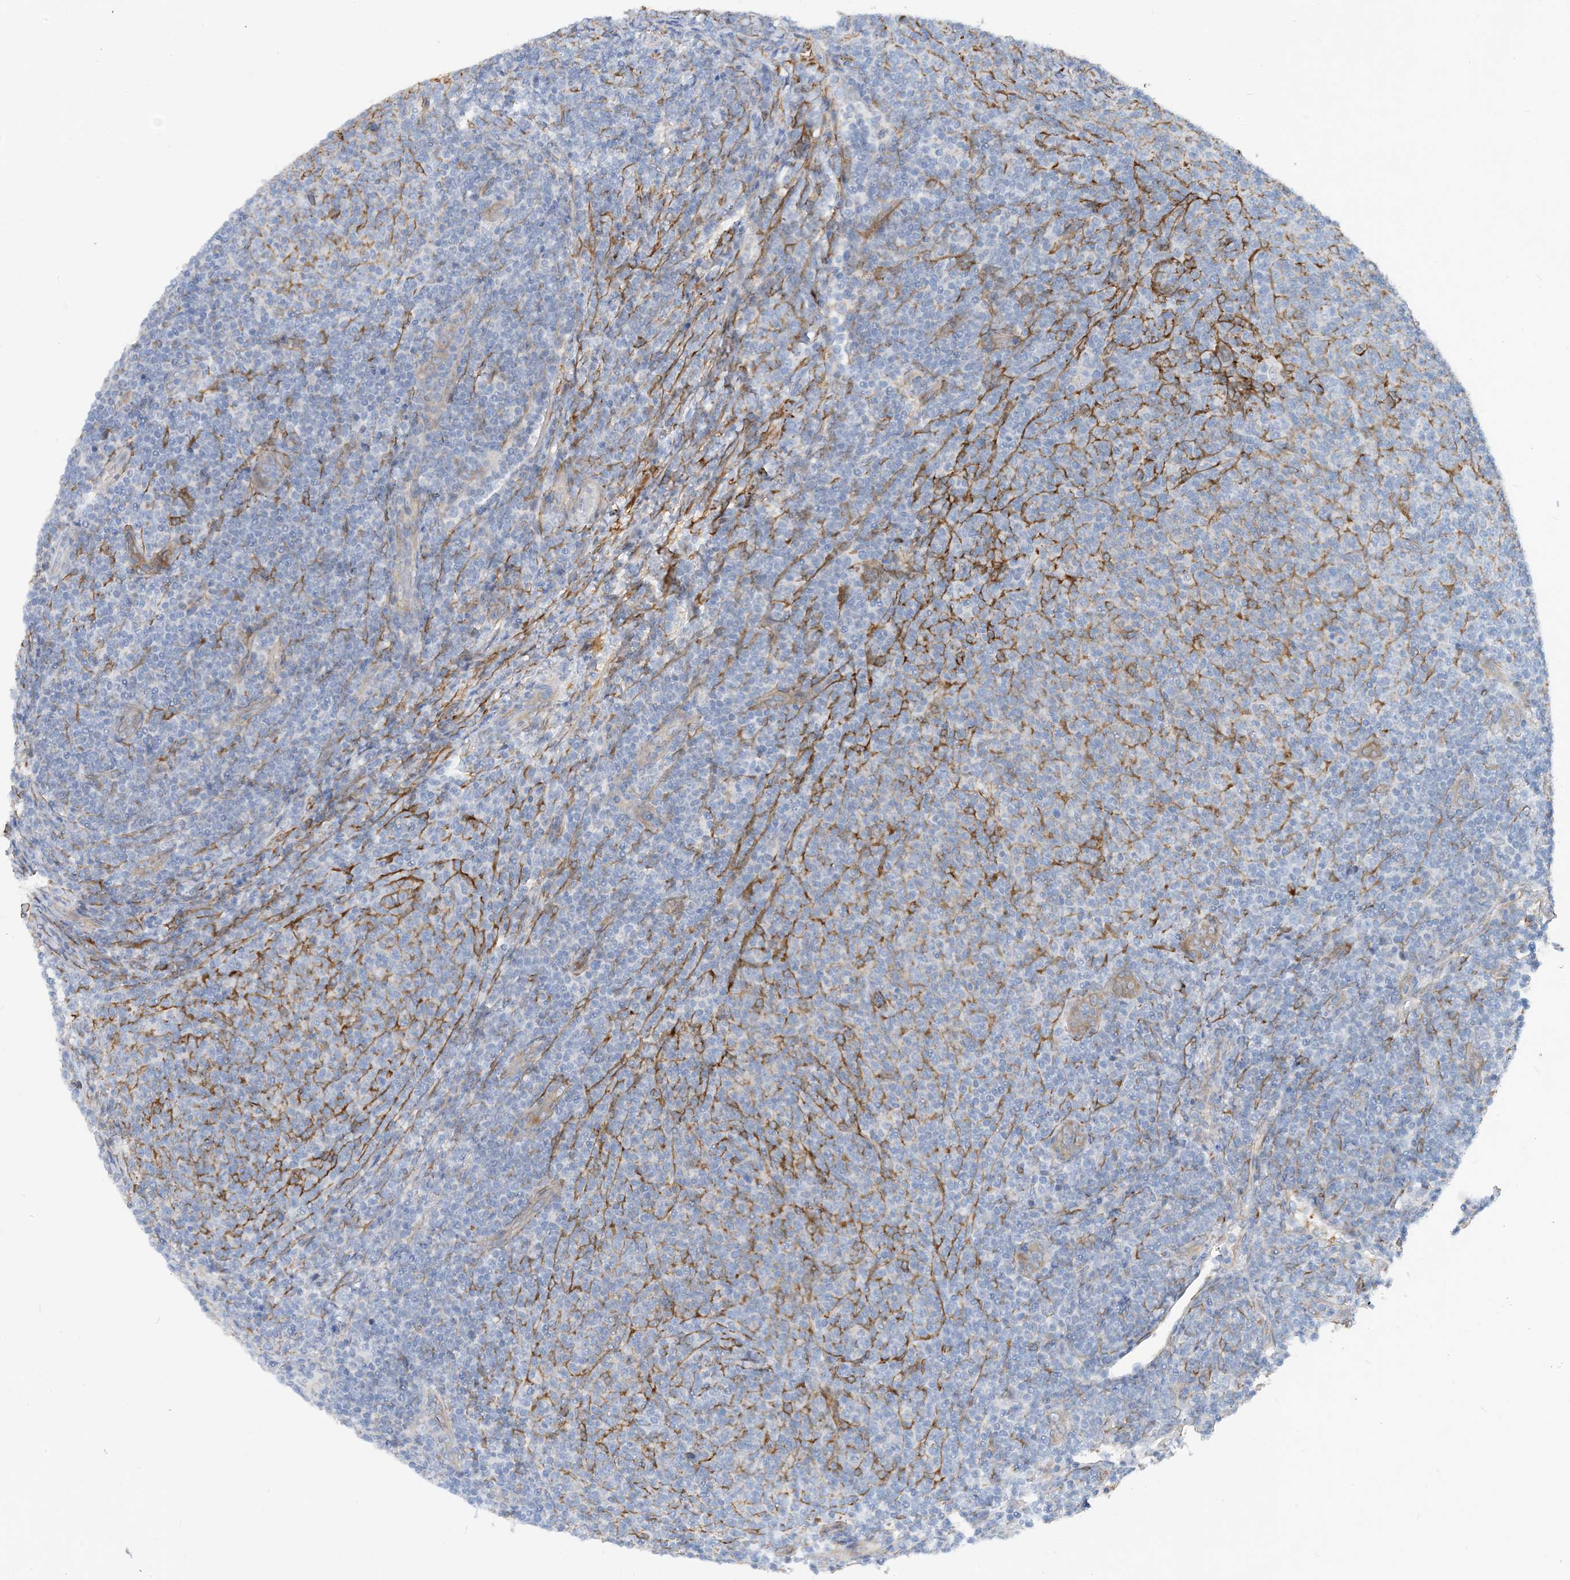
{"staining": {"intensity": "negative", "quantity": "none", "location": "none"}, "tissue": "lymphoma", "cell_type": "Tumor cells", "image_type": "cancer", "snomed": [{"axis": "morphology", "description": "Malignant lymphoma, non-Hodgkin's type, Low grade"}, {"axis": "topography", "description": "Lymph node"}], "caption": "An image of human low-grade malignant lymphoma, non-Hodgkin's type is negative for staining in tumor cells.", "gene": "EIF2A", "patient": {"sex": "male", "age": 66}}